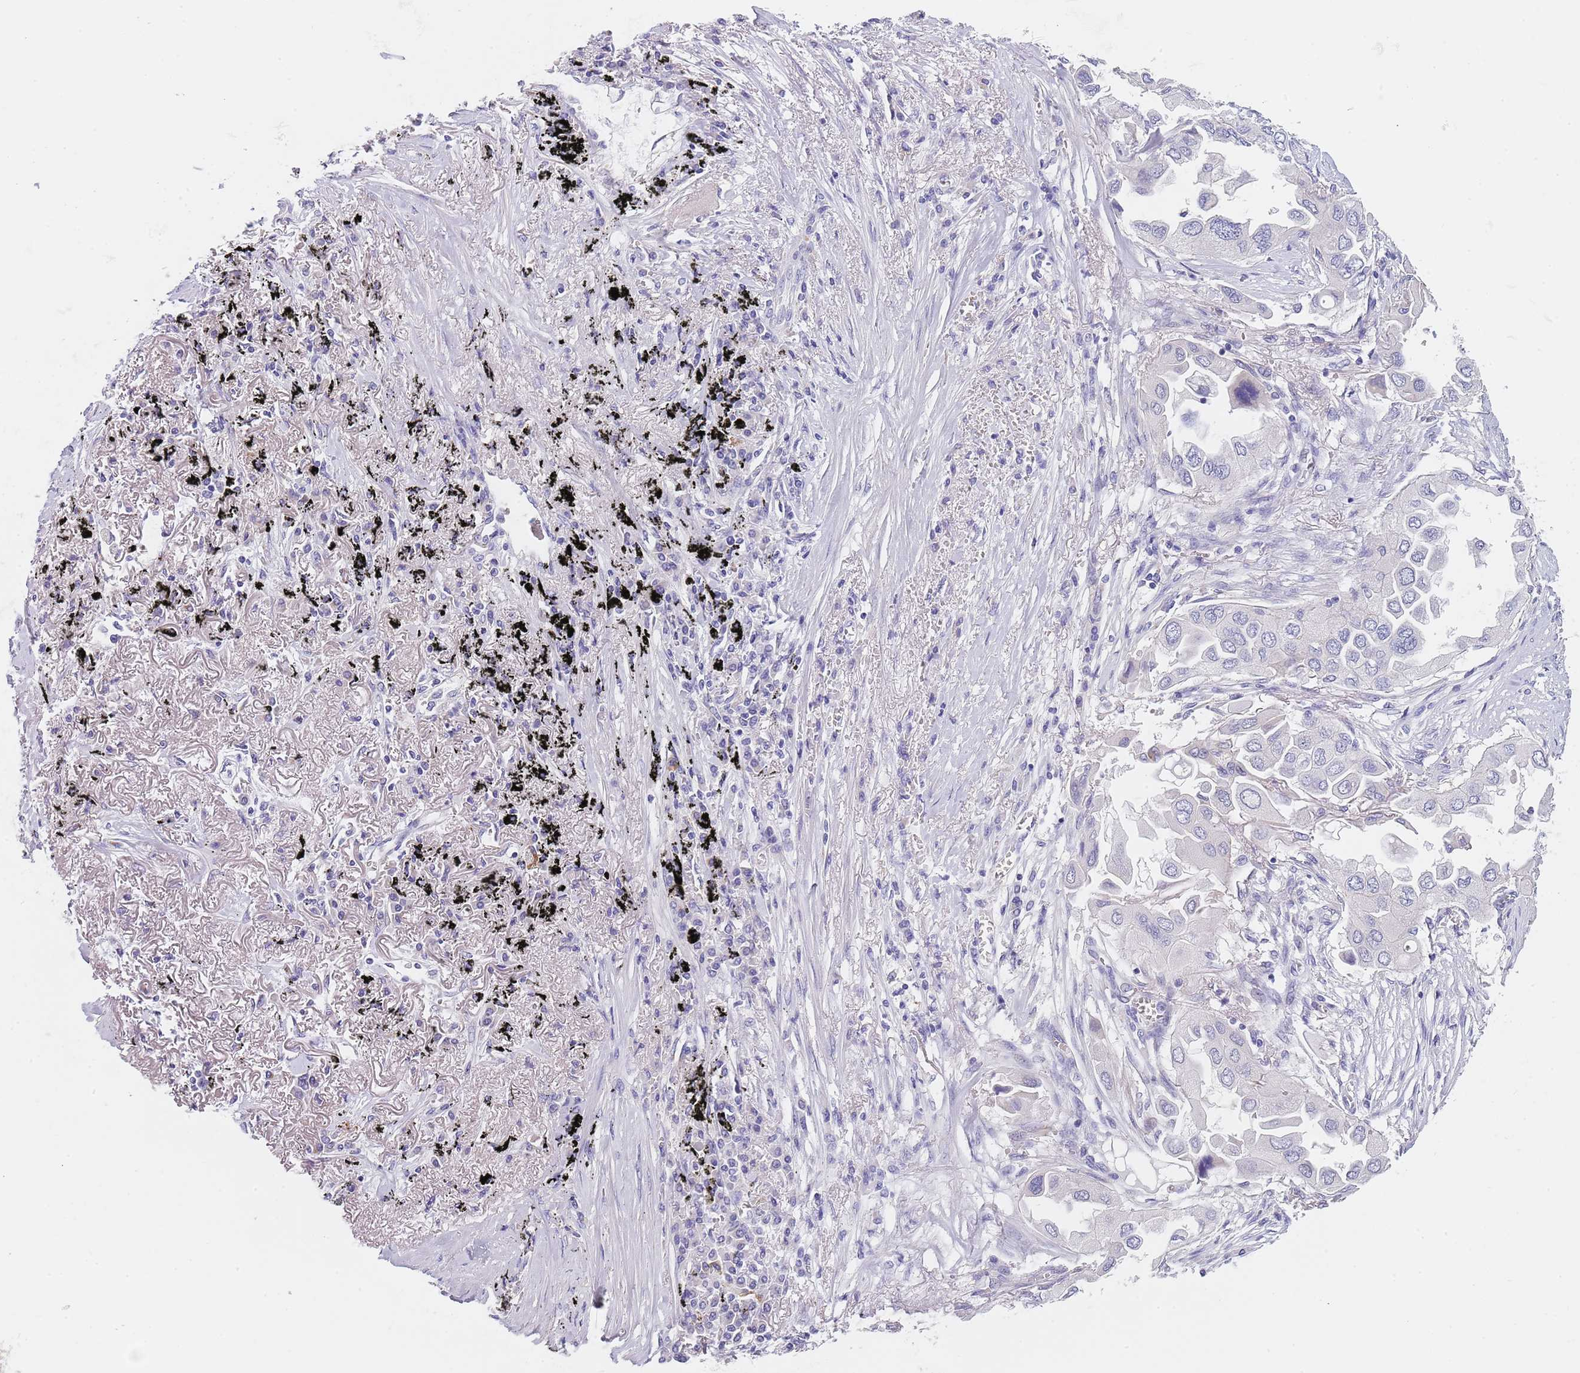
{"staining": {"intensity": "negative", "quantity": "none", "location": "none"}, "tissue": "lung cancer", "cell_type": "Tumor cells", "image_type": "cancer", "snomed": [{"axis": "morphology", "description": "Adenocarcinoma, NOS"}, {"axis": "topography", "description": "Lung"}], "caption": "Adenocarcinoma (lung) stained for a protein using immunohistochemistry demonstrates no expression tumor cells.", "gene": "MAN1C1", "patient": {"sex": "female", "age": 76}}